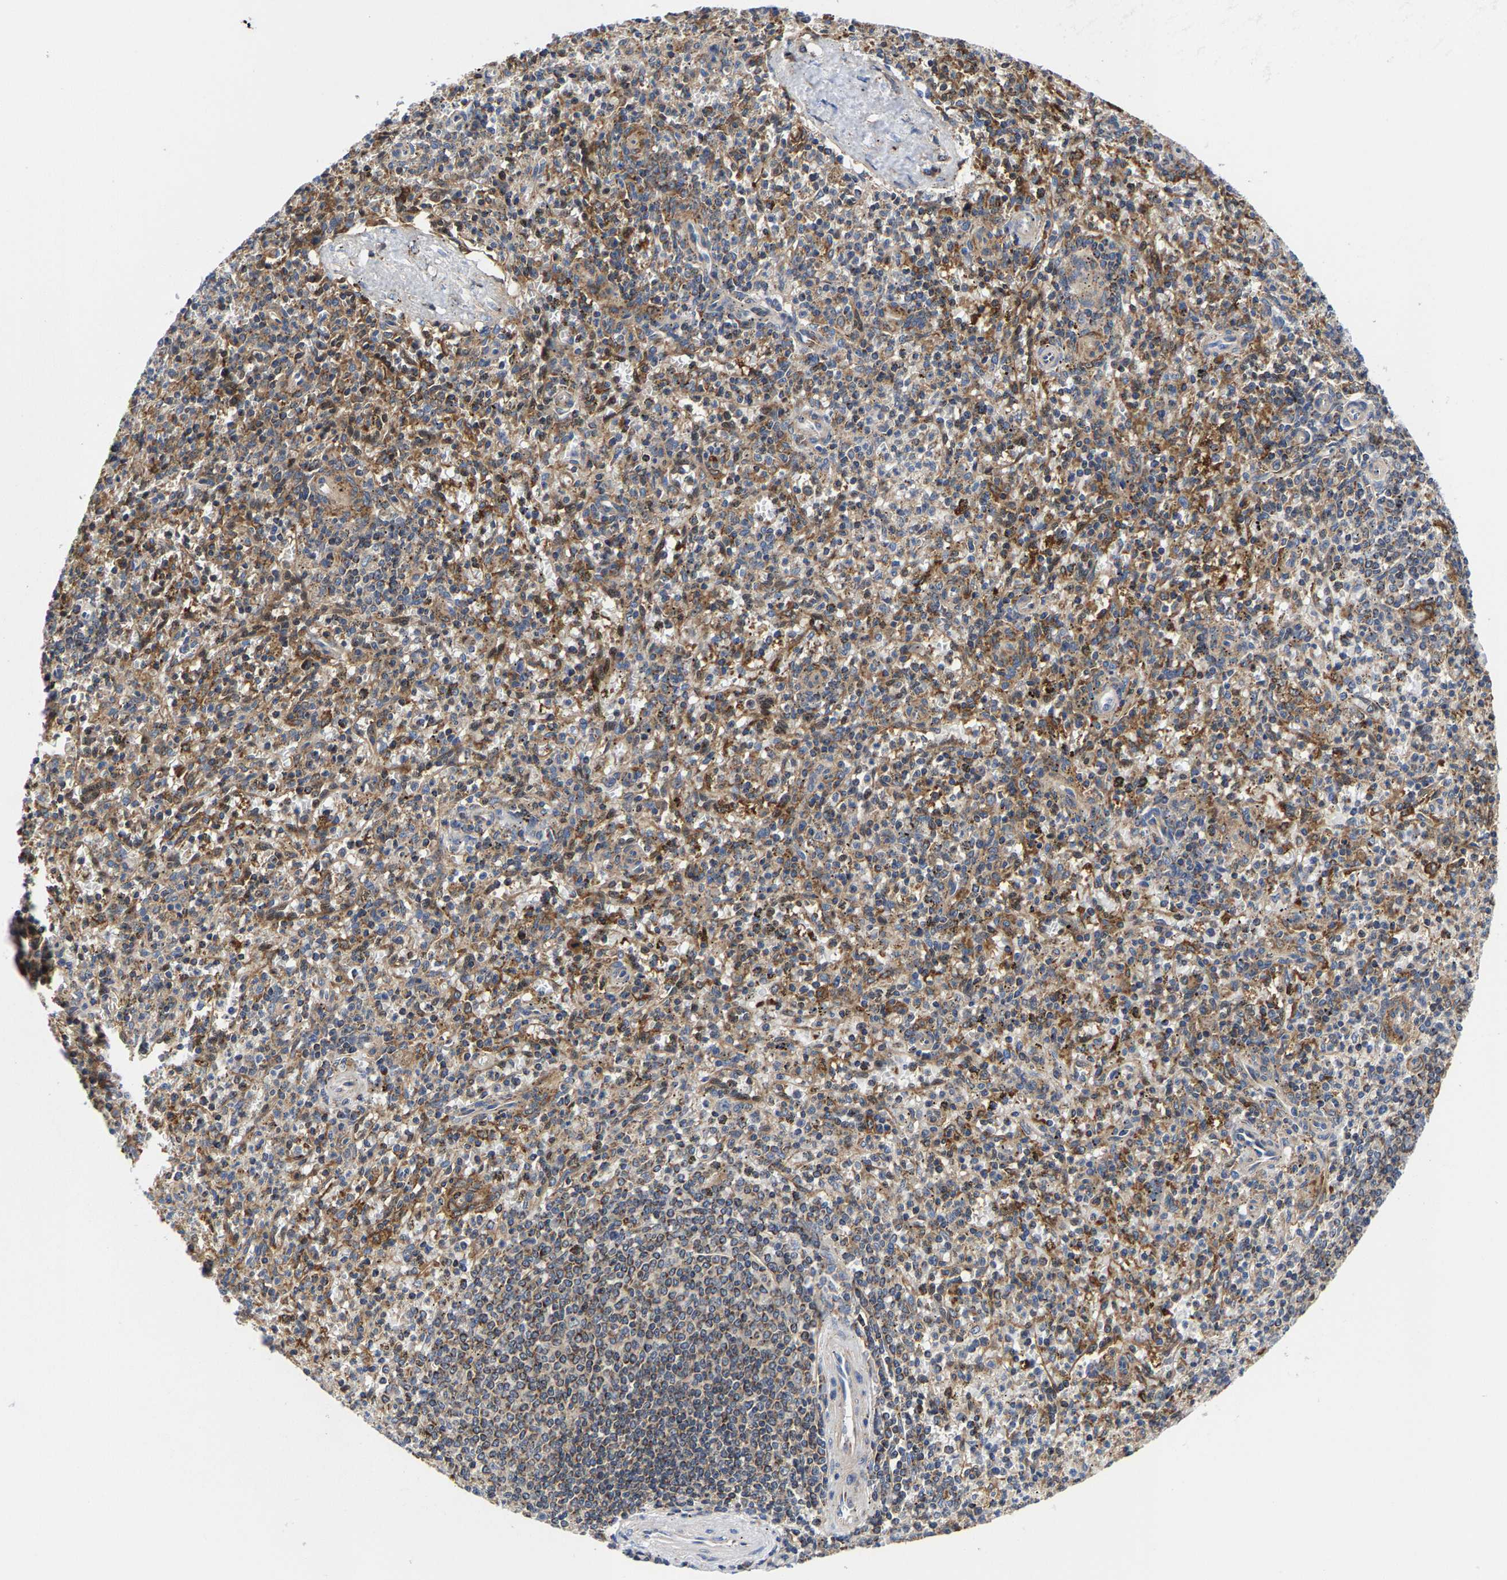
{"staining": {"intensity": "moderate", "quantity": "<25%", "location": "cytoplasmic/membranous,nuclear"}, "tissue": "spleen", "cell_type": "Cells in red pulp", "image_type": "normal", "snomed": [{"axis": "morphology", "description": "Normal tissue, NOS"}, {"axis": "topography", "description": "Spleen"}], "caption": "DAB (3,3'-diaminobenzidine) immunohistochemical staining of benign spleen shows moderate cytoplasmic/membranous,nuclear protein expression in approximately <25% of cells in red pulp.", "gene": "PFKFB3", "patient": {"sex": "male", "age": 72}}